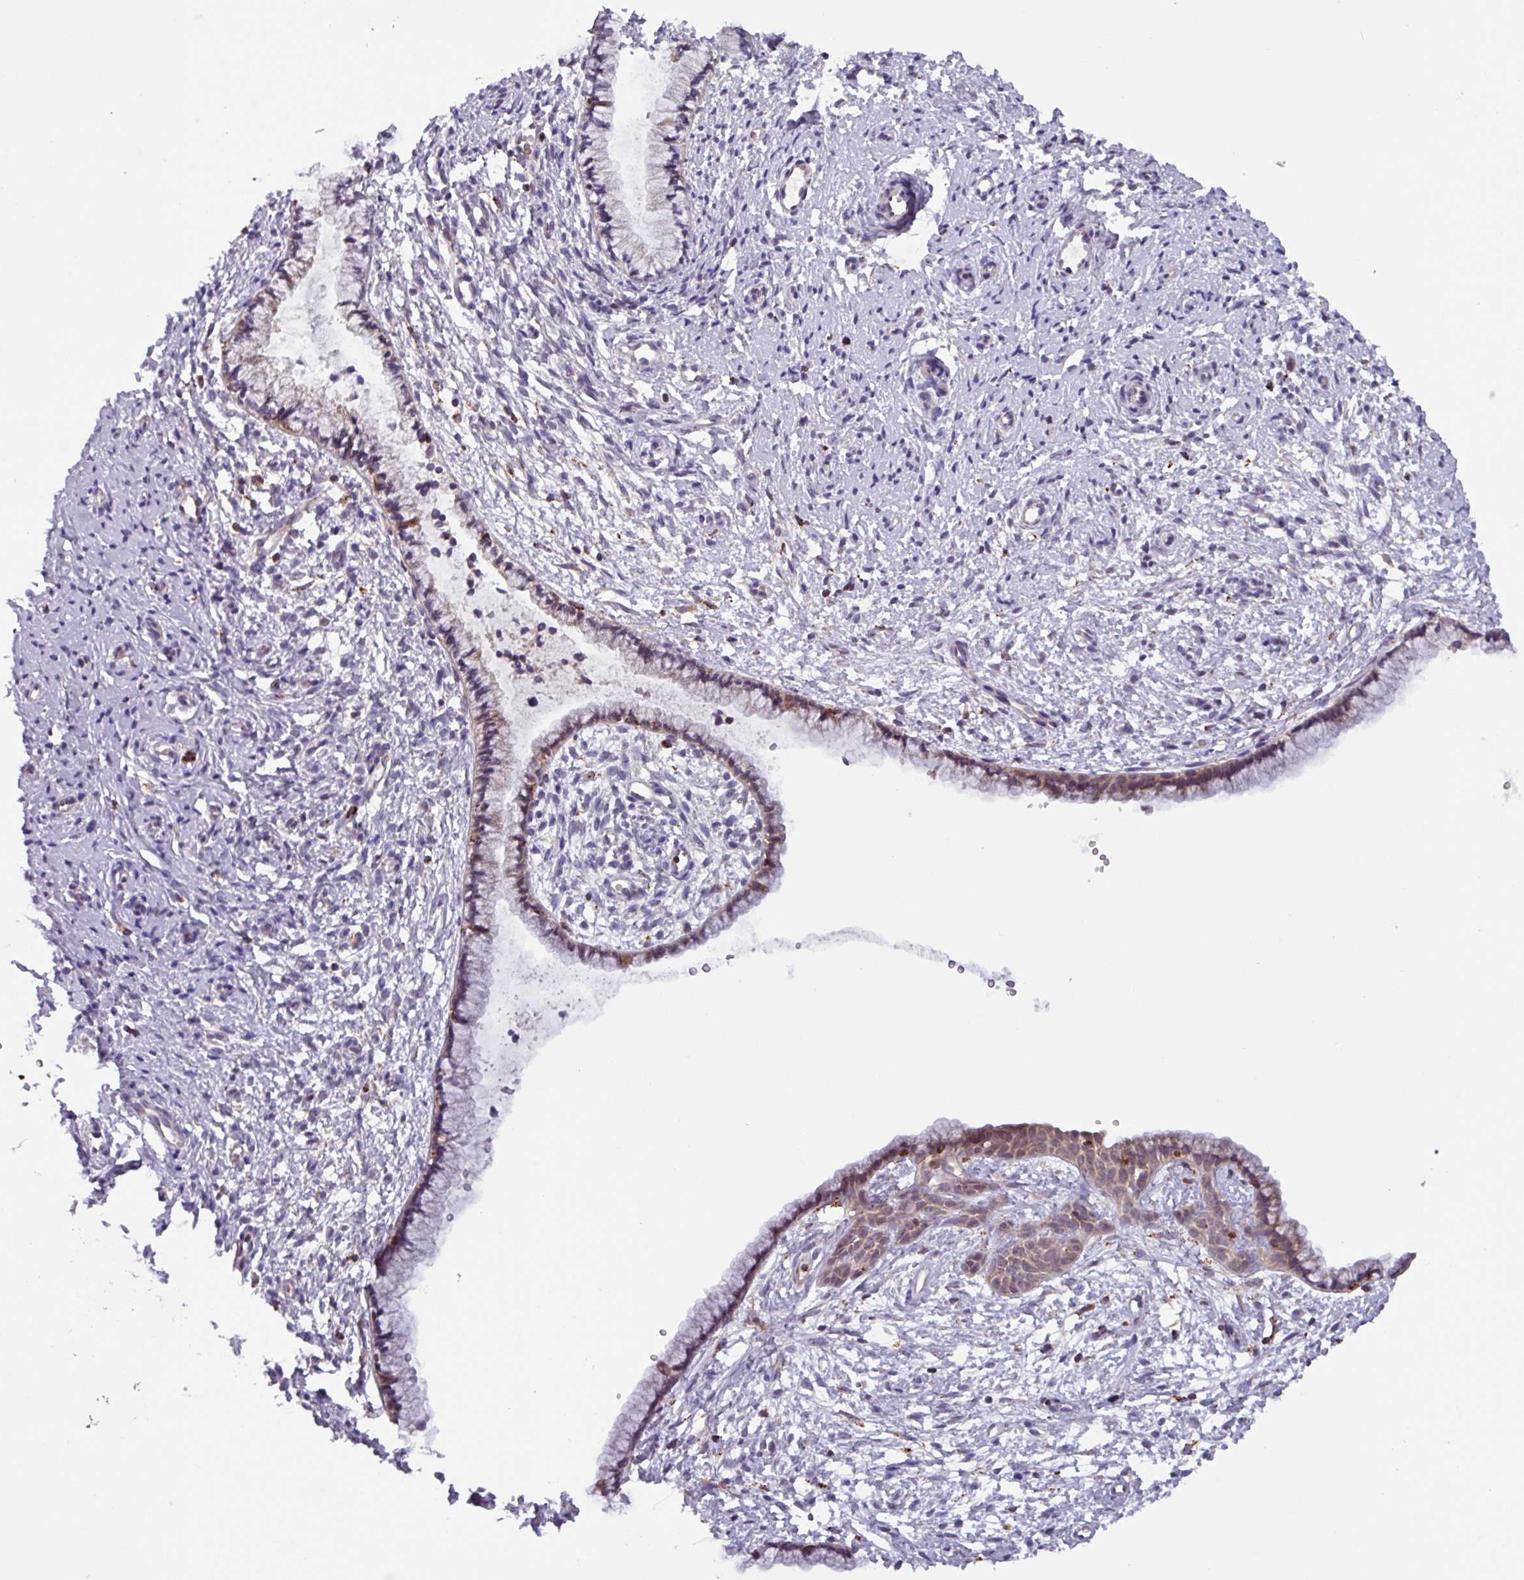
{"staining": {"intensity": "weak", "quantity": "25%-75%", "location": "cytoplasmic/membranous"}, "tissue": "cervix", "cell_type": "Glandular cells", "image_type": "normal", "snomed": [{"axis": "morphology", "description": "Normal tissue, NOS"}, {"axis": "topography", "description": "Cervix"}], "caption": "DAB (3,3'-diaminobenzidine) immunohistochemical staining of unremarkable human cervix reveals weak cytoplasmic/membranous protein expression in about 25%-75% of glandular cells. (DAB IHC, brown staining for protein, blue staining for nuclei).", "gene": "AKIRIN1", "patient": {"sex": "female", "age": 57}}